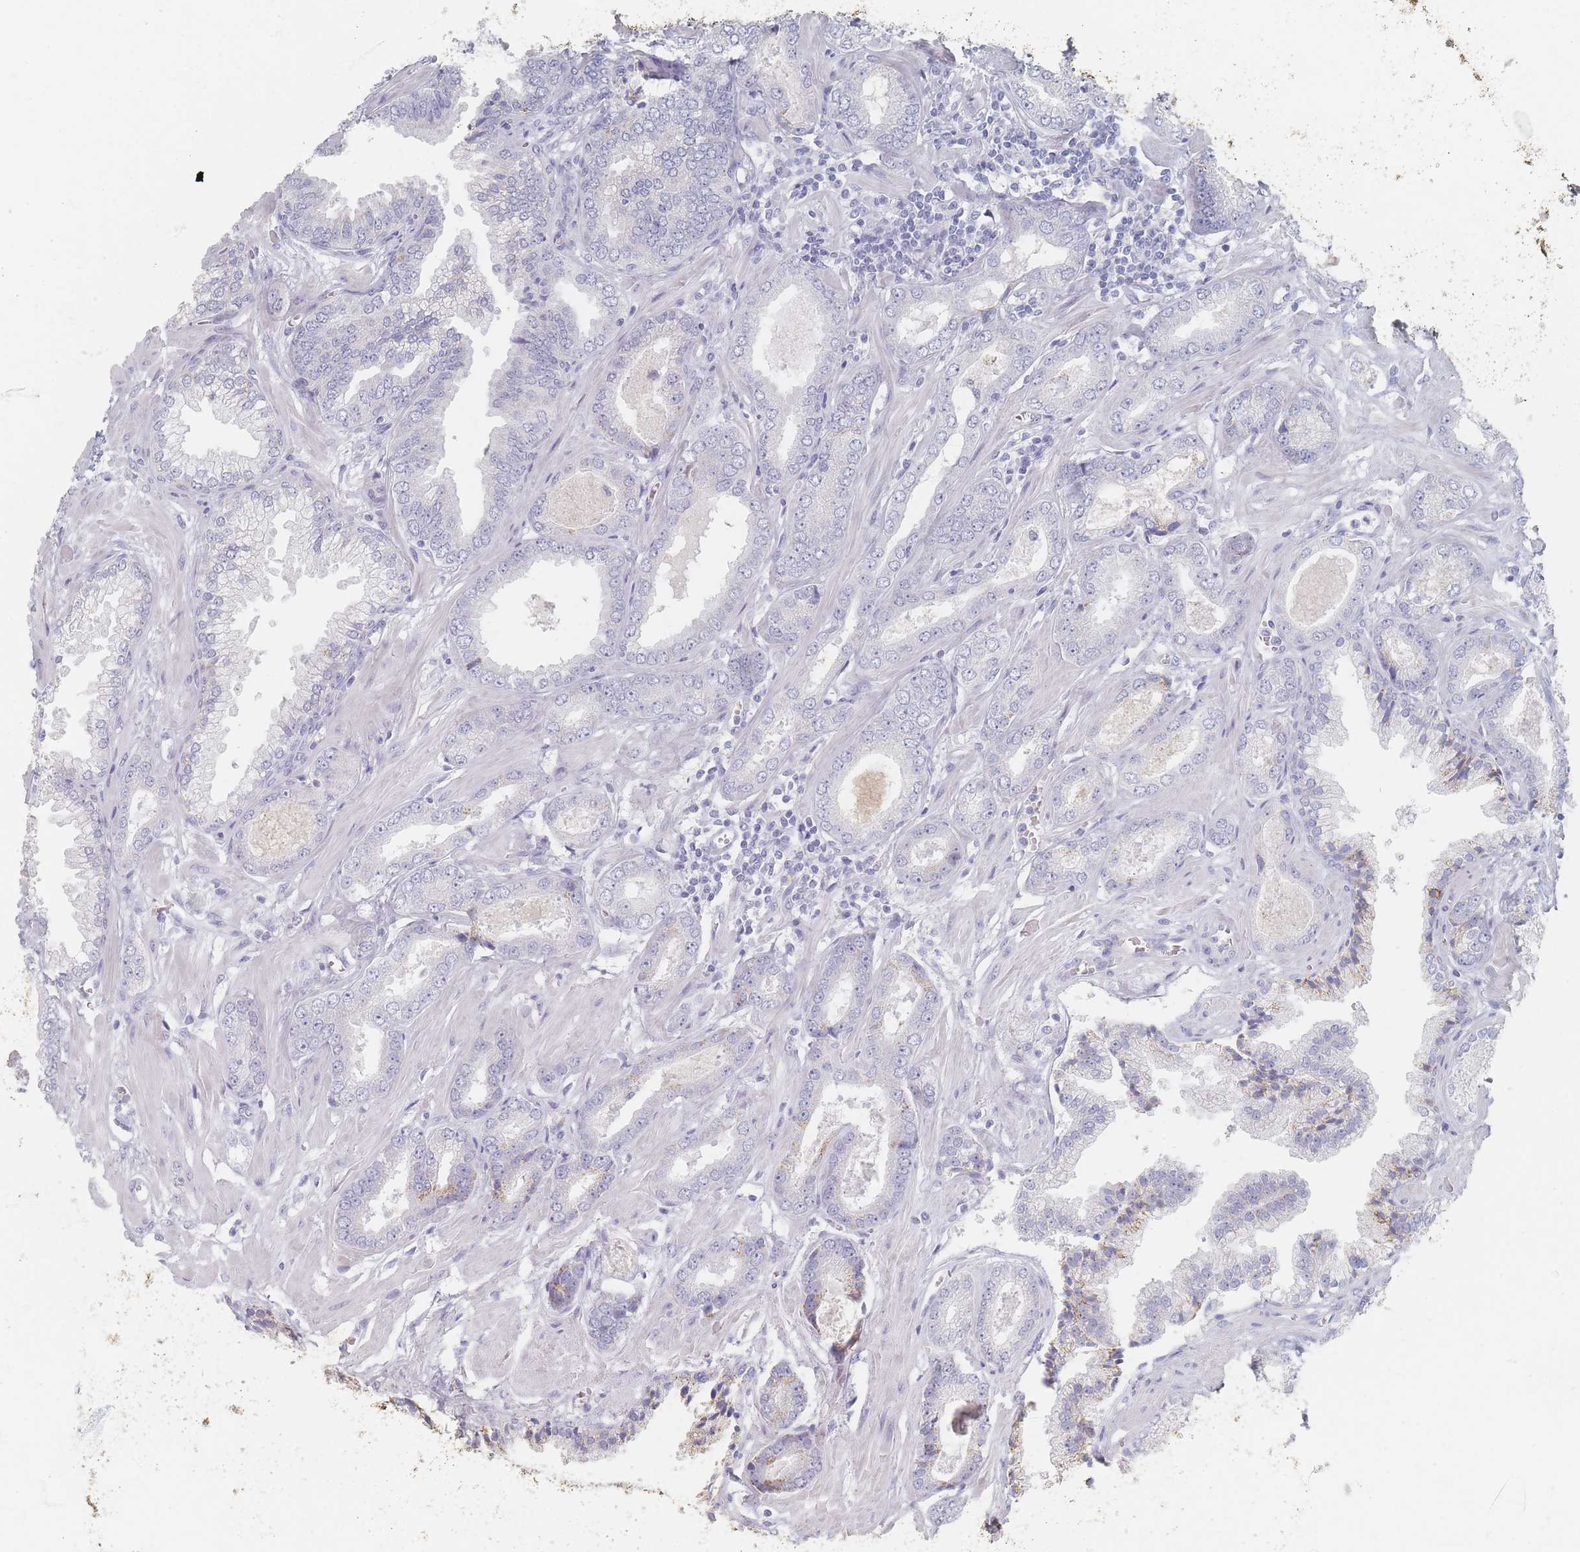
{"staining": {"intensity": "negative", "quantity": "none", "location": "none"}, "tissue": "prostate cancer", "cell_type": "Tumor cells", "image_type": "cancer", "snomed": [{"axis": "morphology", "description": "Adenocarcinoma, Low grade"}, {"axis": "topography", "description": "Prostate"}], "caption": "Immunohistochemical staining of prostate adenocarcinoma (low-grade) displays no significant staining in tumor cells.", "gene": "HELZ2", "patient": {"sex": "male", "age": 60}}